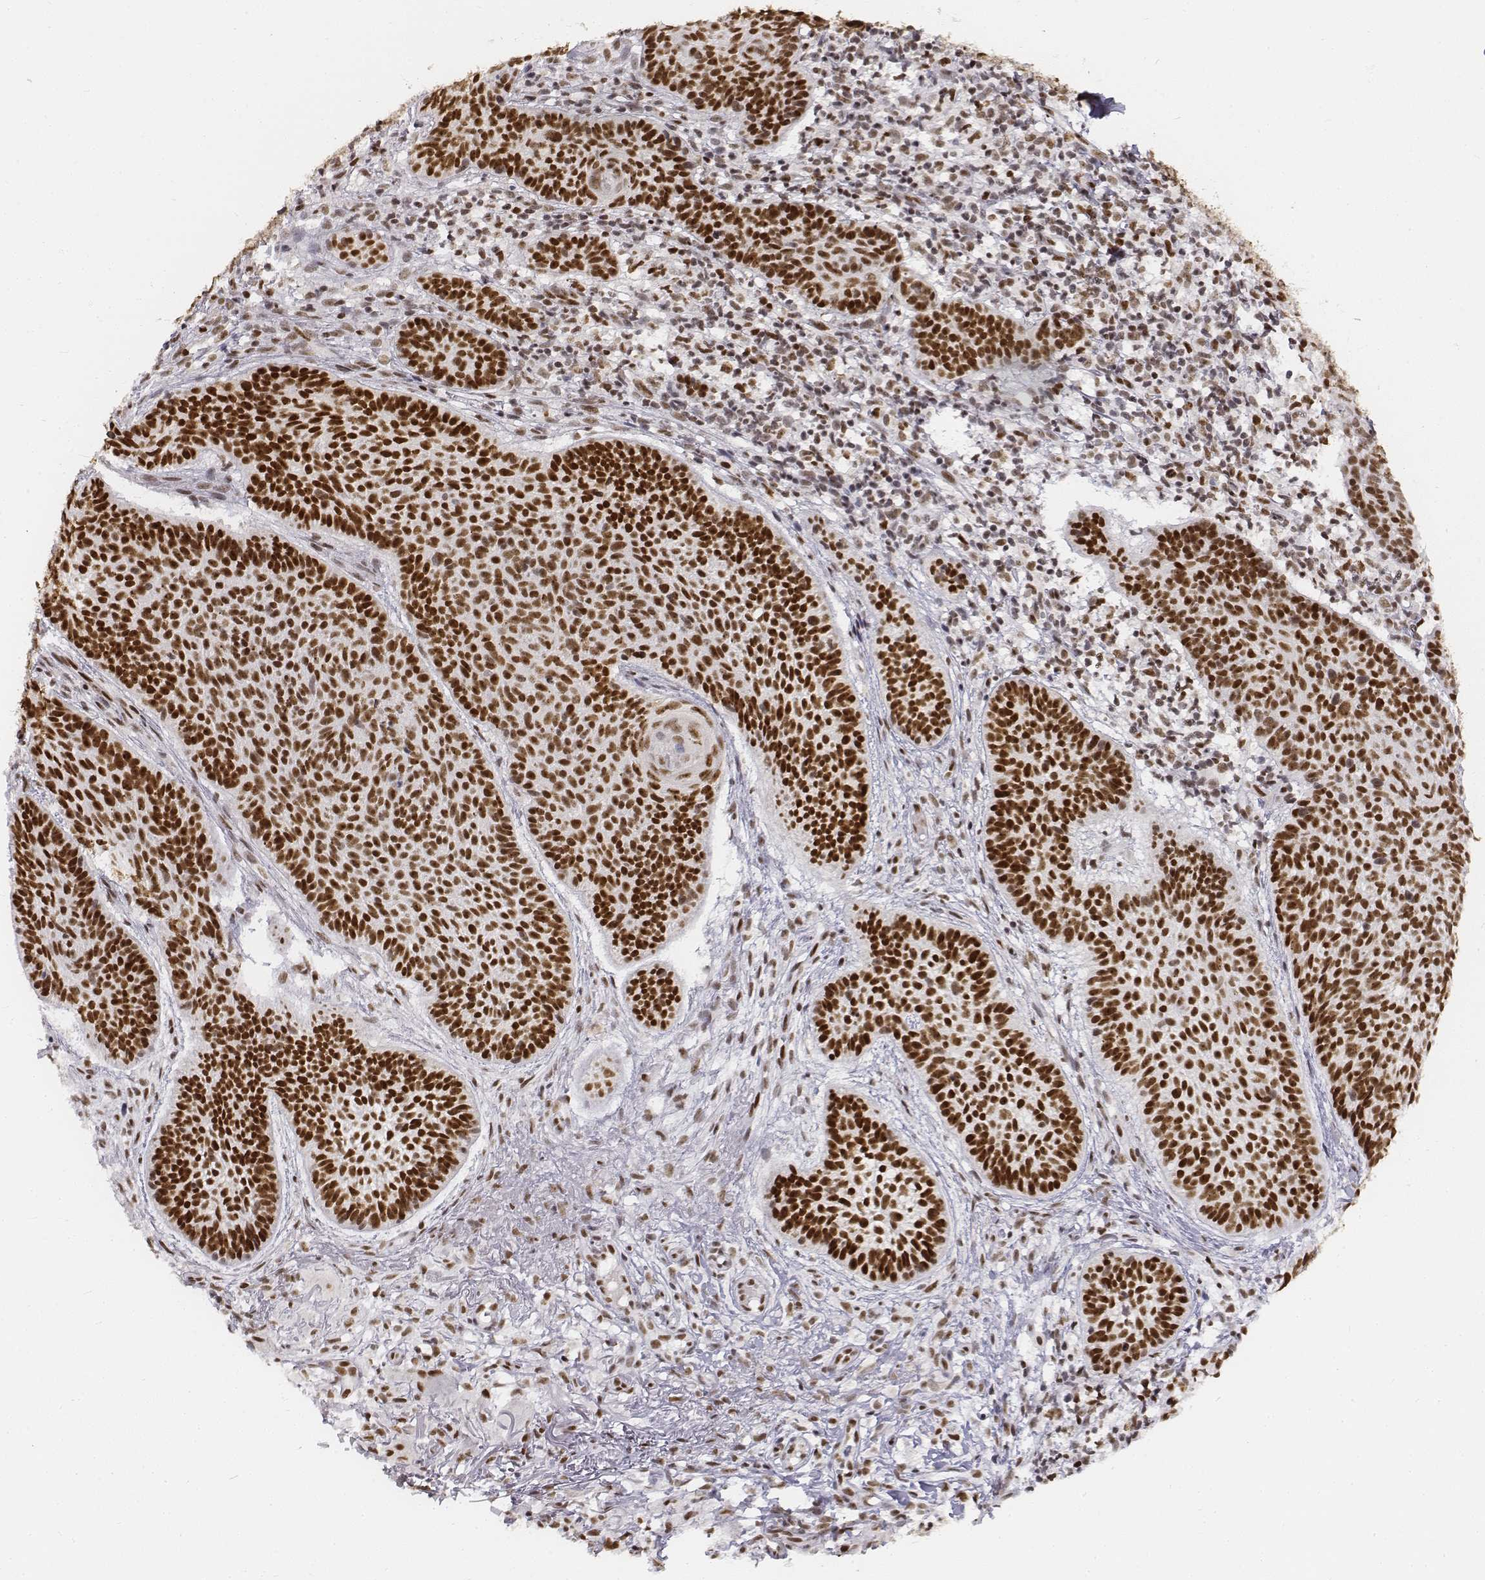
{"staining": {"intensity": "strong", "quantity": ">75%", "location": "nuclear"}, "tissue": "skin cancer", "cell_type": "Tumor cells", "image_type": "cancer", "snomed": [{"axis": "morphology", "description": "Basal cell carcinoma"}, {"axis": "topography", "description": "Skin"}], "caption": "Tumor cells display strong nuclear staining in approximately >75% of cells in skin cancer.", "gene": "PHF6", "patient": {"sex": "male", "age": 72}}